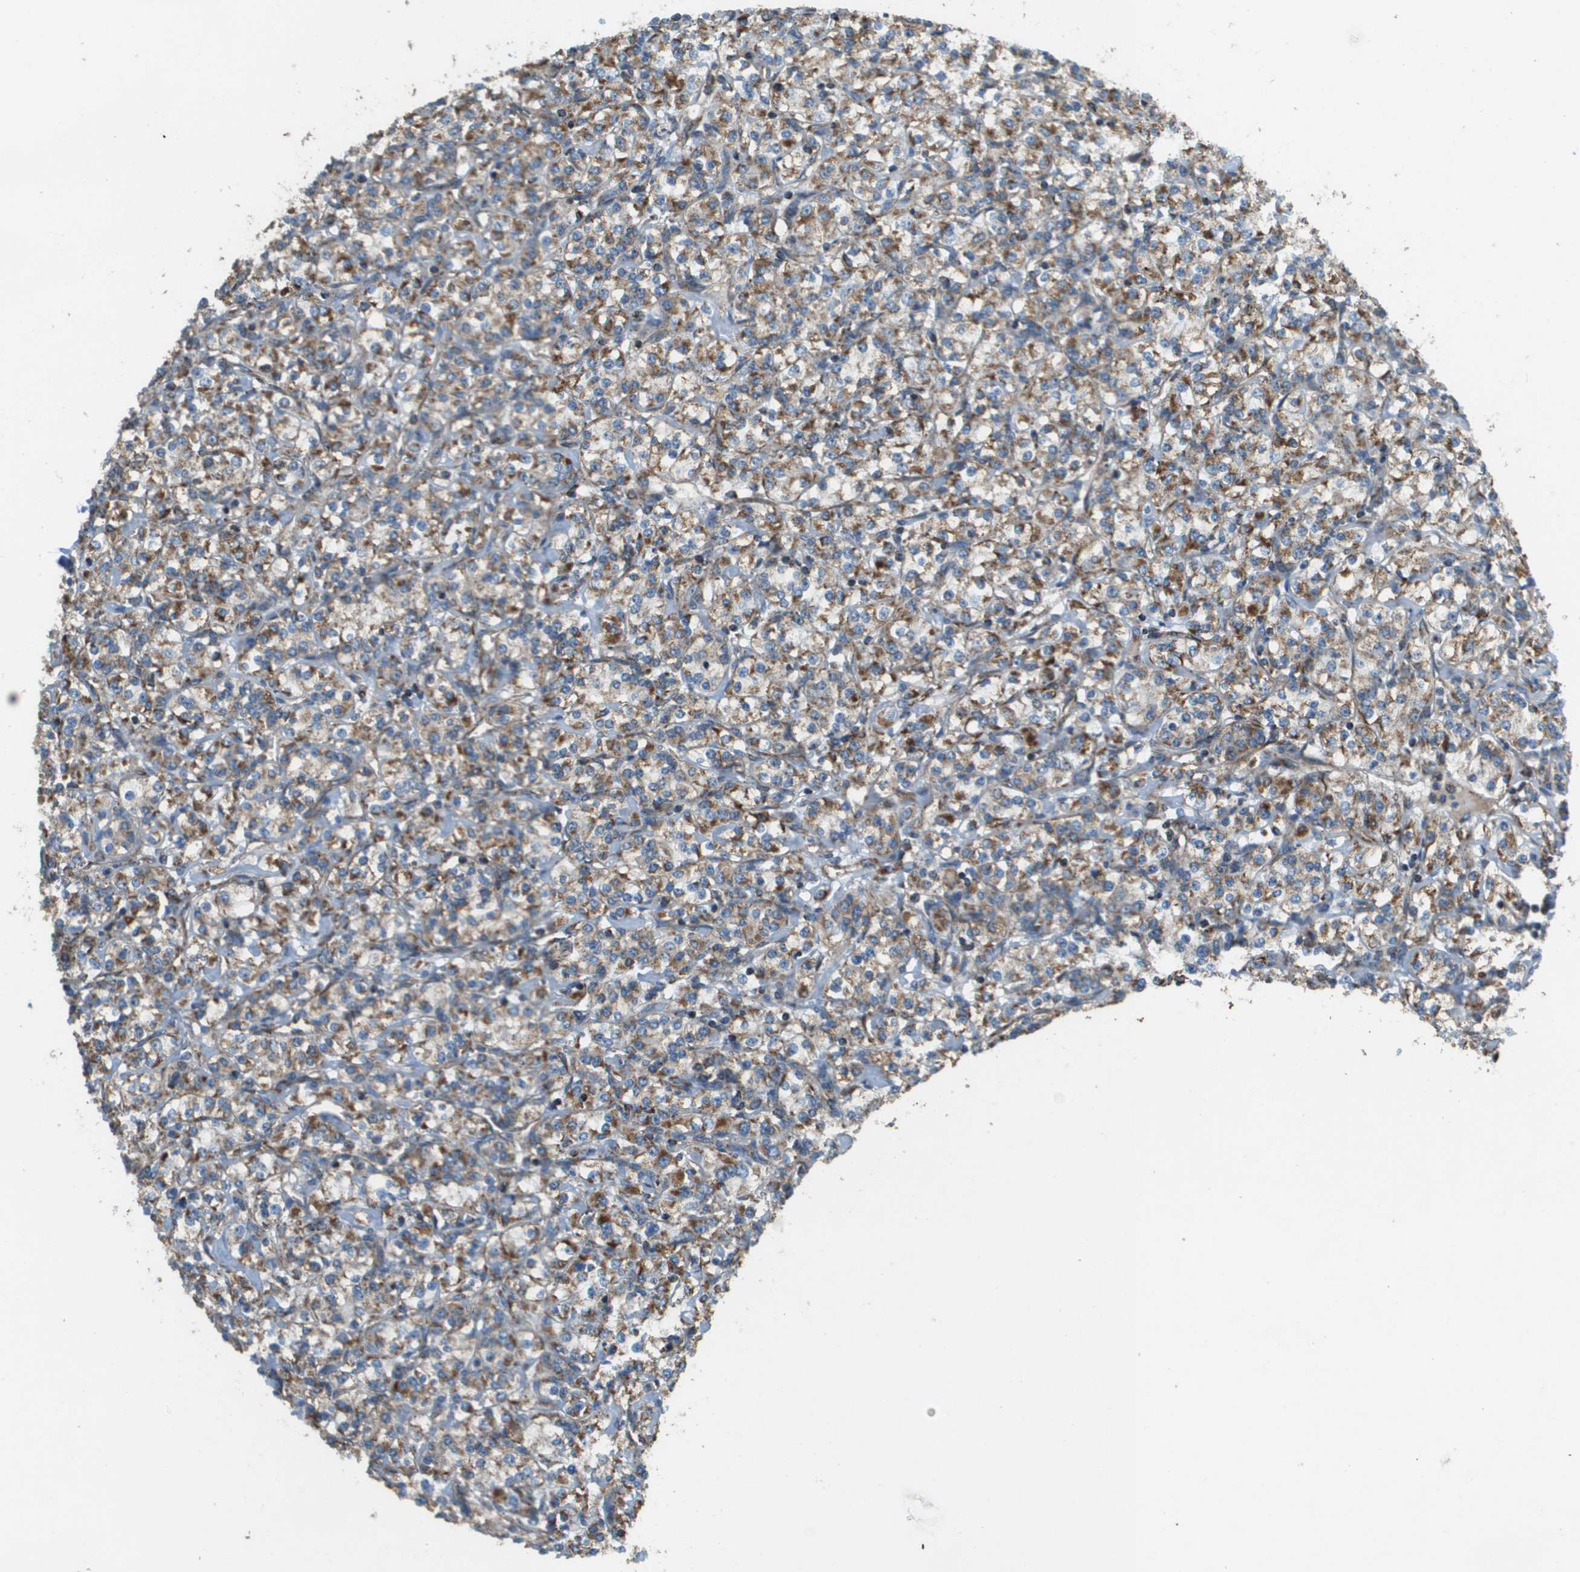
{"staining": {"intensity": "moderate", "quantity": ">75%", "location": "cytoplasmic/membranous"}, "tissue": "renal cancer", "cell_type": "Tumor cells", "image_type": "cancer", "snomed": [{"axis": "morphology", "description": "Adenocarcinoma, NOS"}, {"axis": "topography", "description": "Kidney"}], "caption": "Protein staining displays moderate cytoplasmic/membranous staining in approximately >75% of tumor cells in renal cancer.", "gene": "NRK", "patient": {"sex": "male", "age": 77}}